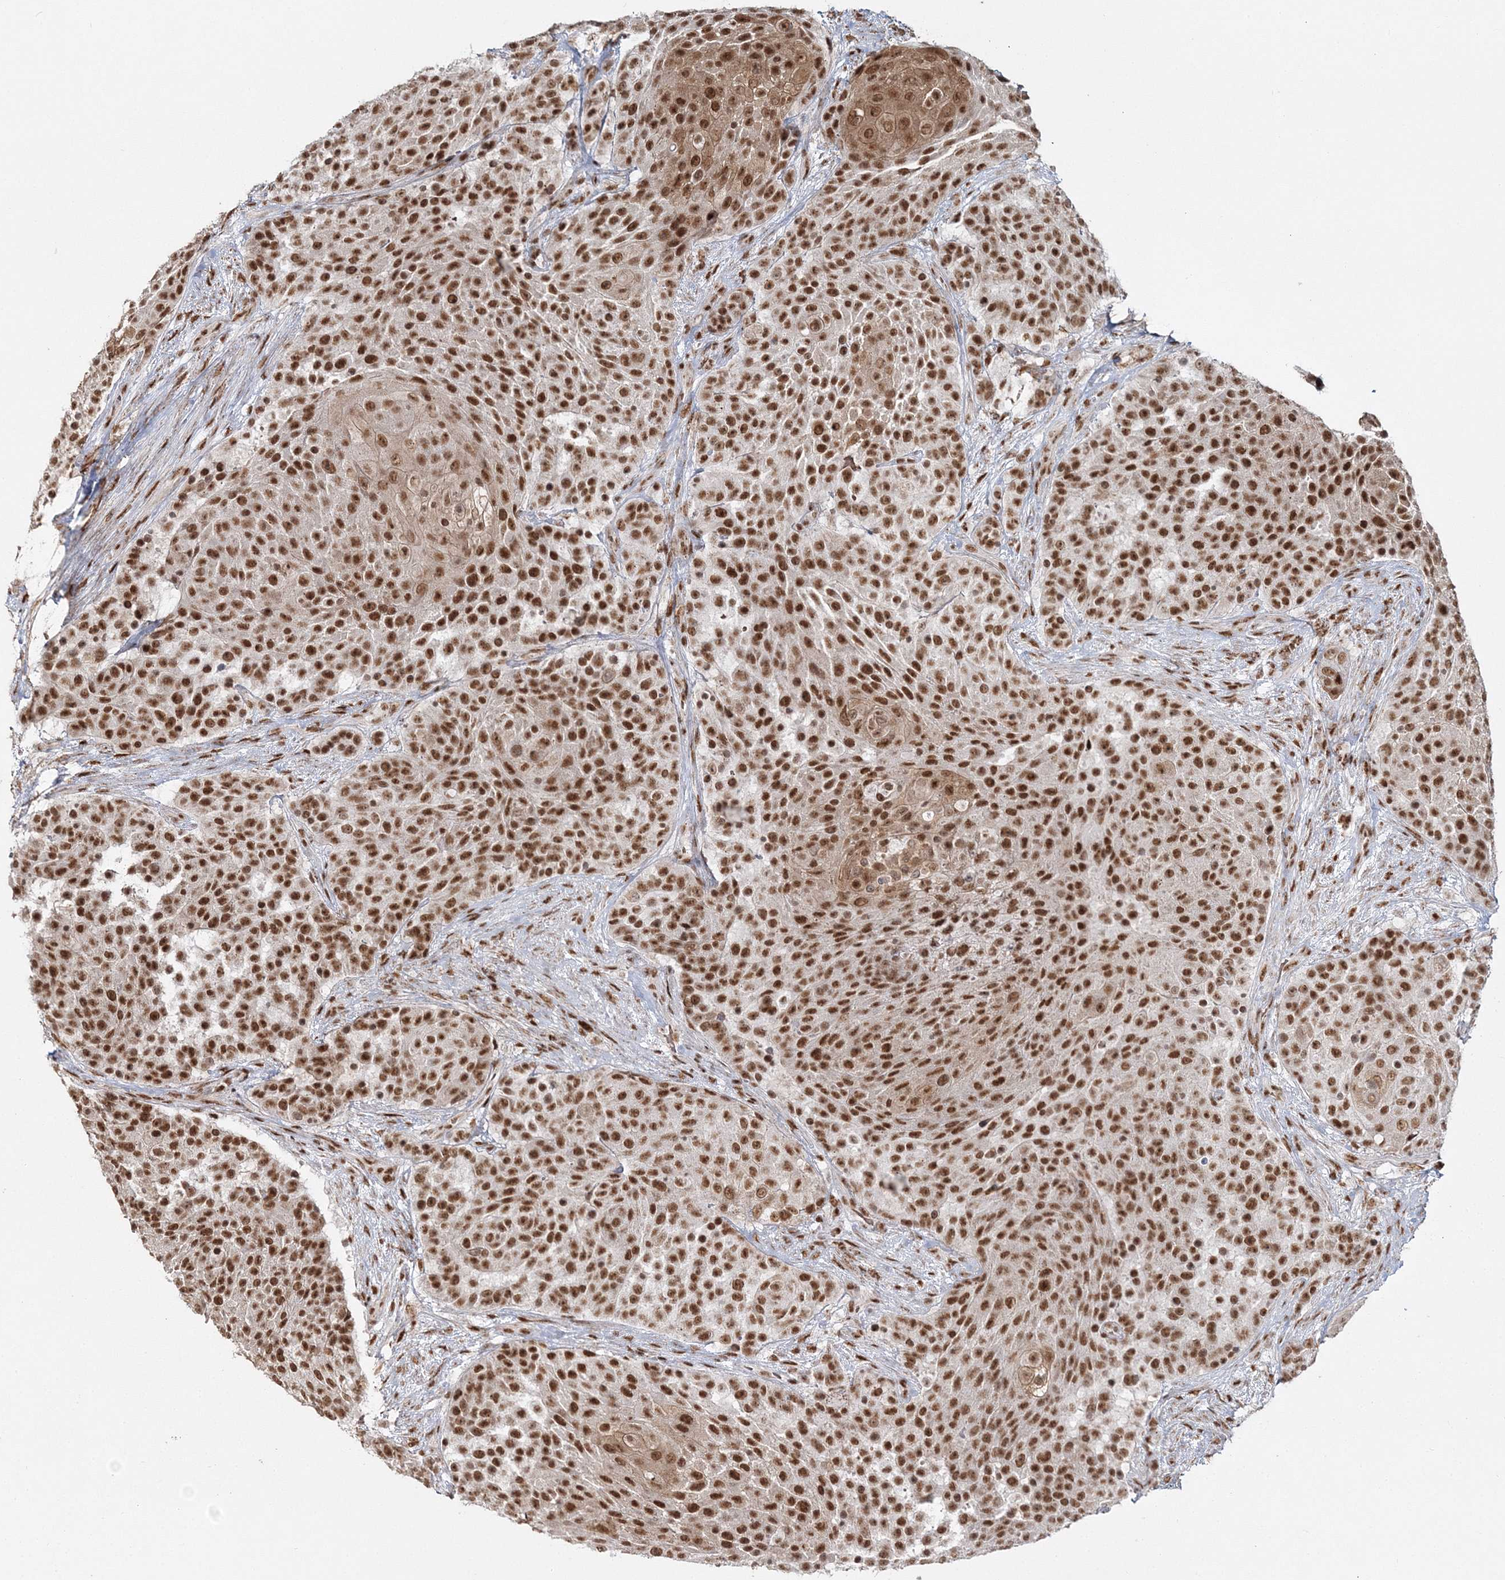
{"staining": {"intensity": "strong", "quantity": ">75%", "location": "nuclear"}, "tissue": "urothelial cancer", "cell_type": "Tumor cells", "image_type": "cancer", "snomed": [{"axis": "morphology", "description": "Urothelial carcinoma, High grade"}, {"axis": "topography", "description": "Urinary bladder"}], "caption": "Strong nuclear protein staining is identified in about >75% of tumor cells in urothelial cancer. The protein is stained brown, and the nuclei are stained in blue (DAB IHC with brightfield microscopy, high magnification).", "gene": "QRICH1", "patient": {"sex": "female", "age": 63}}